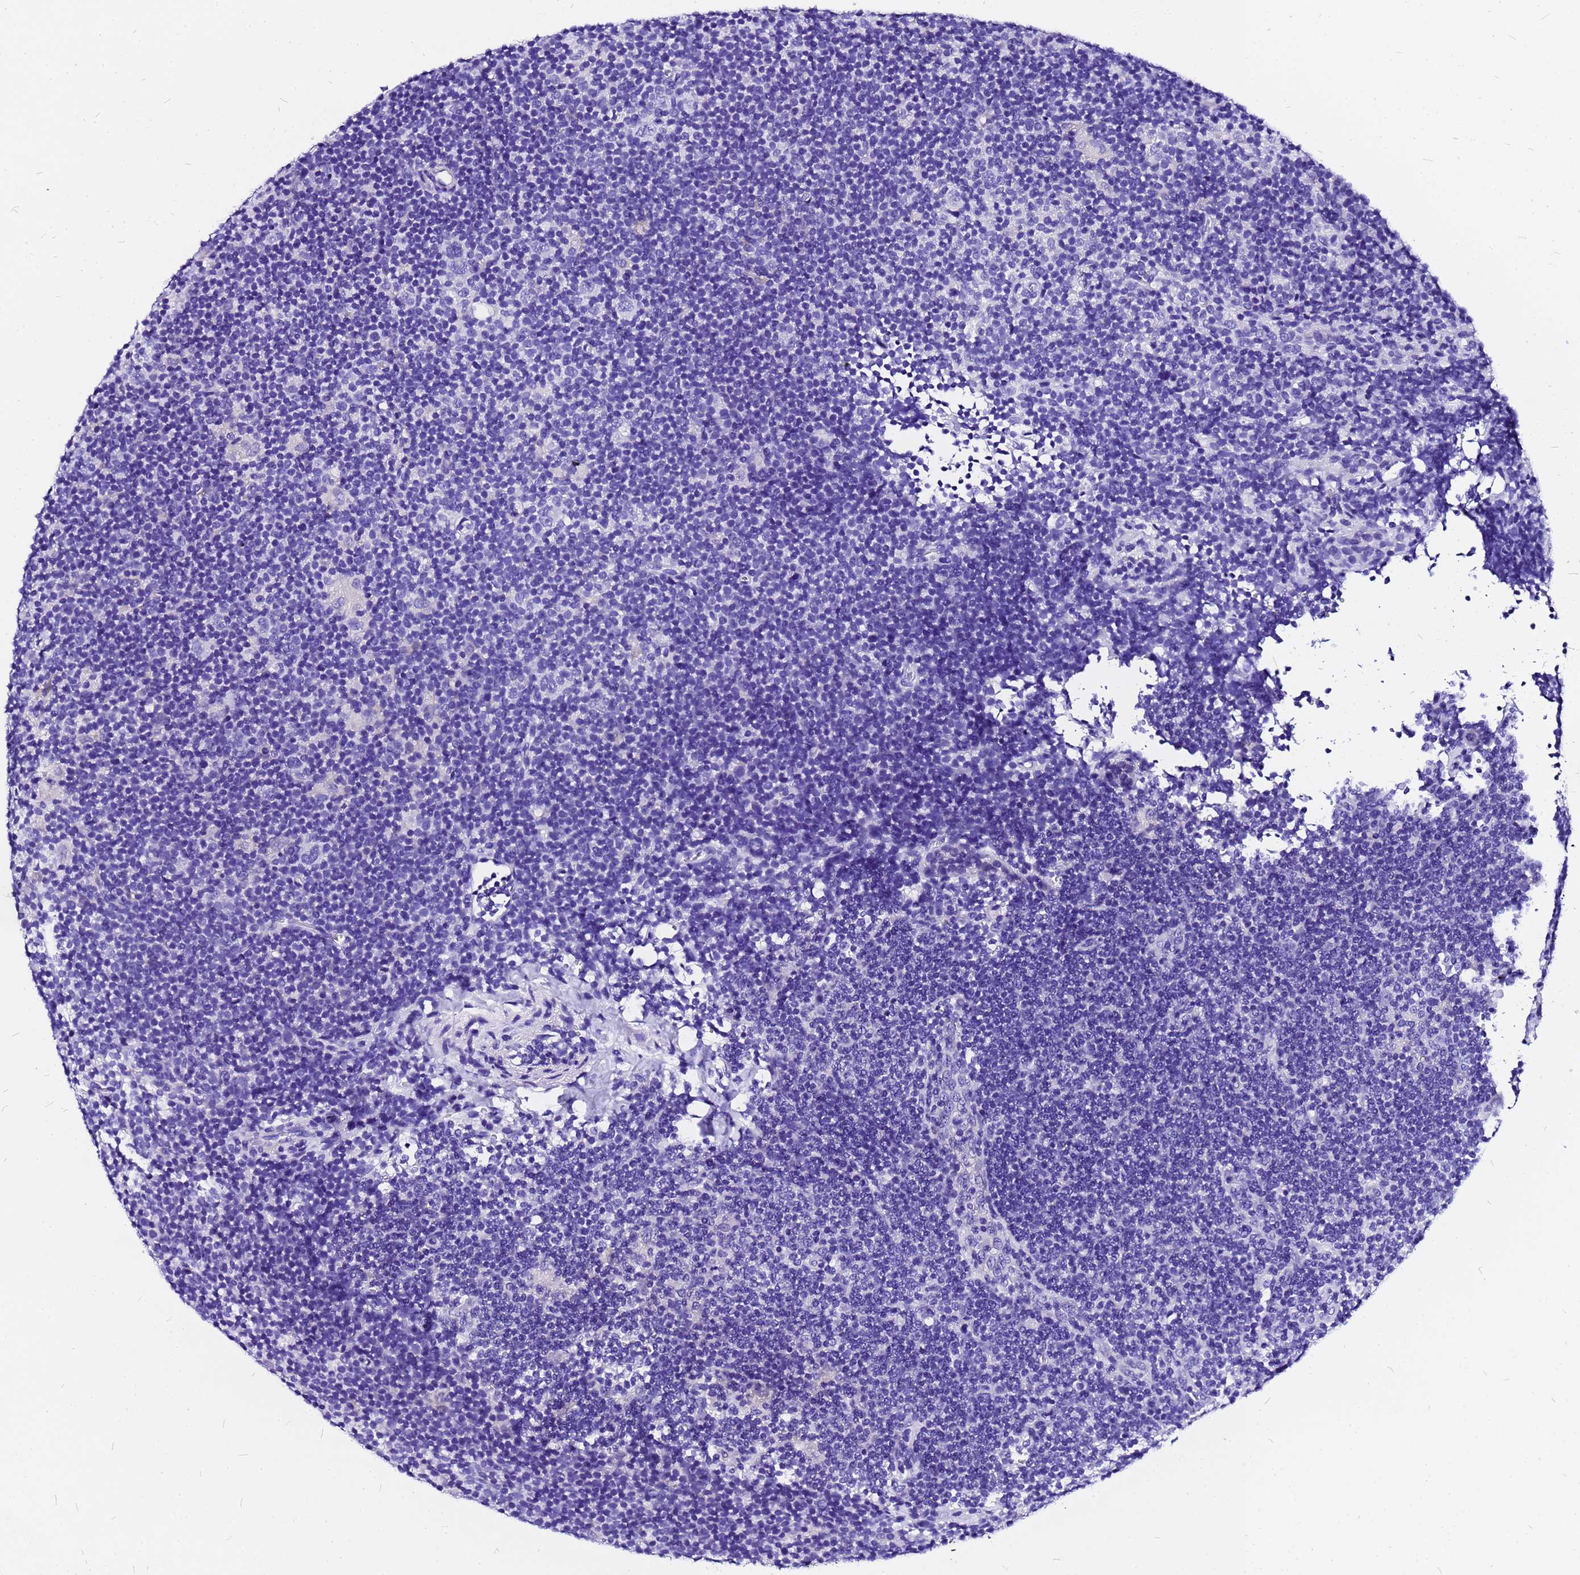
{"staining": {"intensity": "negative", "quantity": "none", "location": "none"}, "tissue": "lymphoma", "cell_type": "Tumor cells", "image_type": "cancer", "snomed": [{"axis": "morphology", "description": "Hodgkin's disease, NOS"}, {"axis": "topography", "description": "Lymph node"}], "caption": "Lymphoma was stained to show a protein in brown. There is no significant staining in tumor cells.", "gene": "HERC4", "patient": {"sex": "female", "age": 57}}